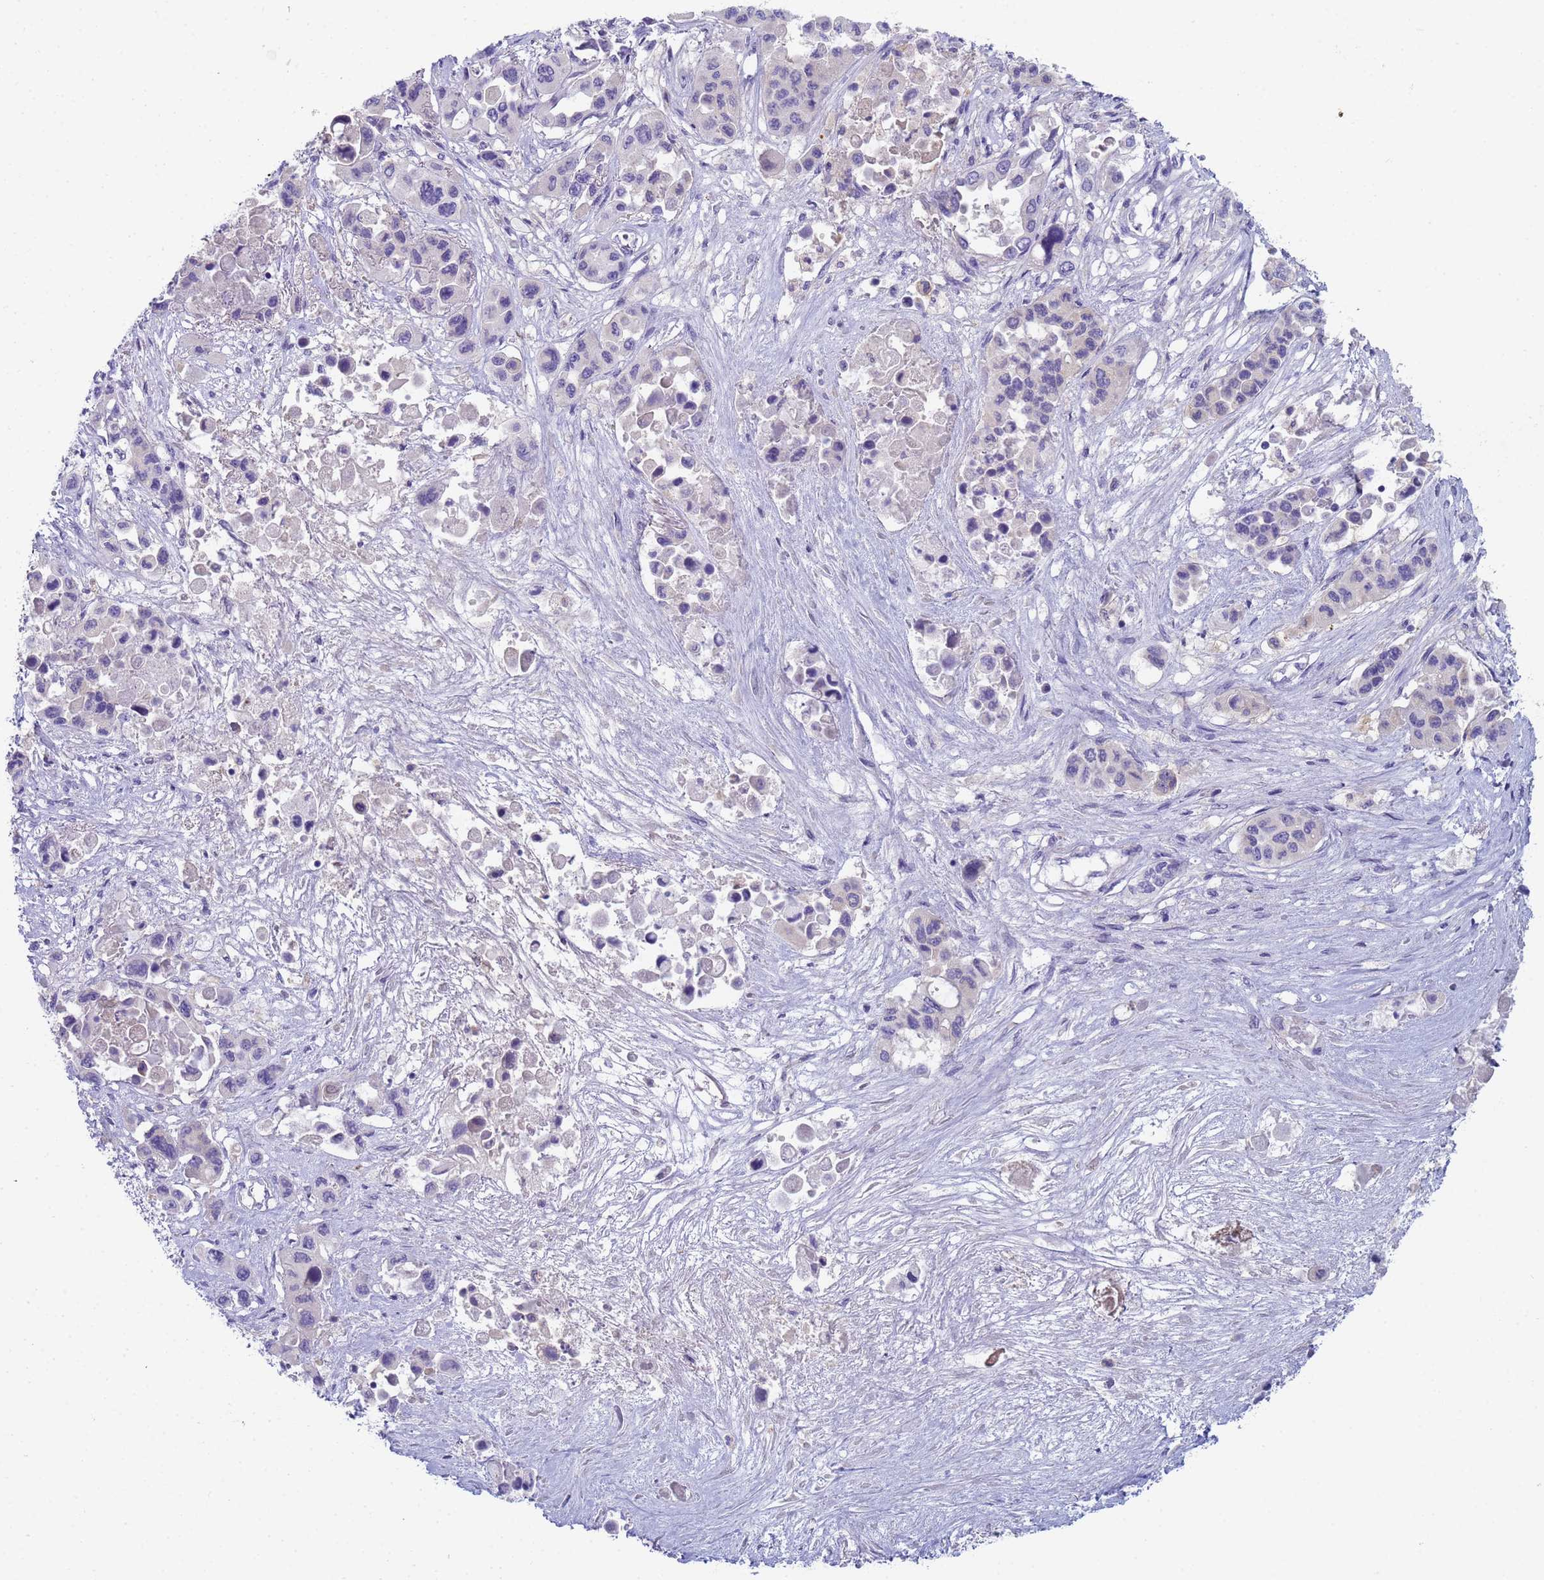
{"staining": {"intensity": "negative", "quantity": "none", "location": "none"}, "tissue": "pancreatic cancer", "cell_type": "Tumor cells", "image_type": "cancer", "snomed": [{"axis": "morphology", "description": "Adenocarcinoma, NOS"}, {"axis": "topography", "description": "Pancreas"}], "caption": "Pancreatic adenocarcinoma was stained to show a protein in brown. There is no significant positivity in tumor cells. (DAB (3,3'-diaminobenzidine) immunohistochemistry (IHC), high magnification).", "gene": "CR1", "patient": {"sex": "male", "age": 92}}